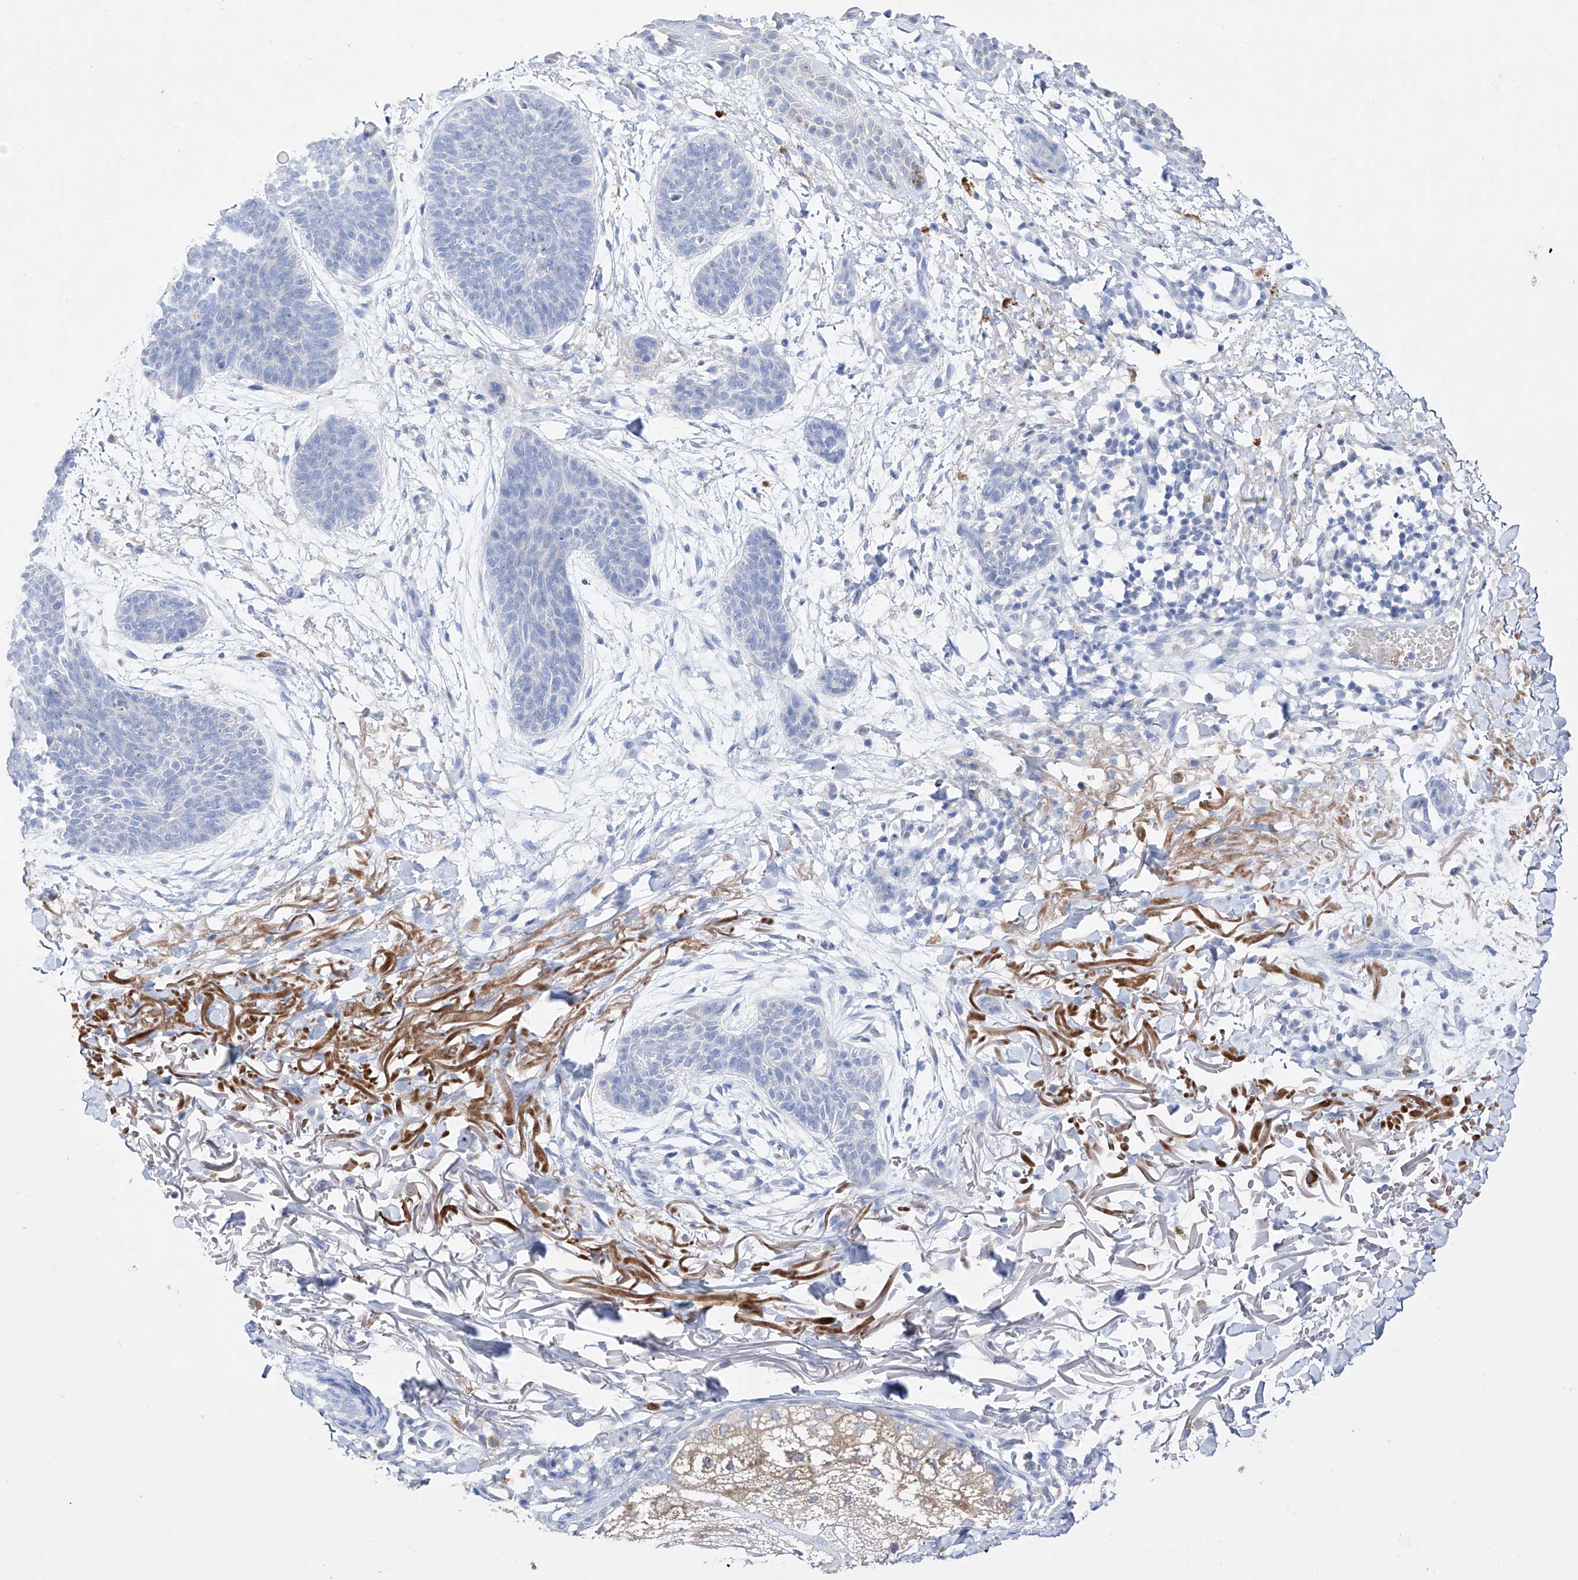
{"staining": {"intensity": "negative", "quantity": "none", "location": "none"}, "tissue": "skin cancer", "cell_type": "Tumor cells", "image_type": "cancer", "snomed": [{"axis": "morphology", "description": "Basal cell carcinoma"}, {"axis": "topography", "description": "Skin"}], "caption": "DAB immunohistochemical staining of skin cancer (basal cell carcinoma) reveals no significant expression in tumor cells.", "gene": "TM7SF2", "patient": {"sex": "male", "age": 85}}